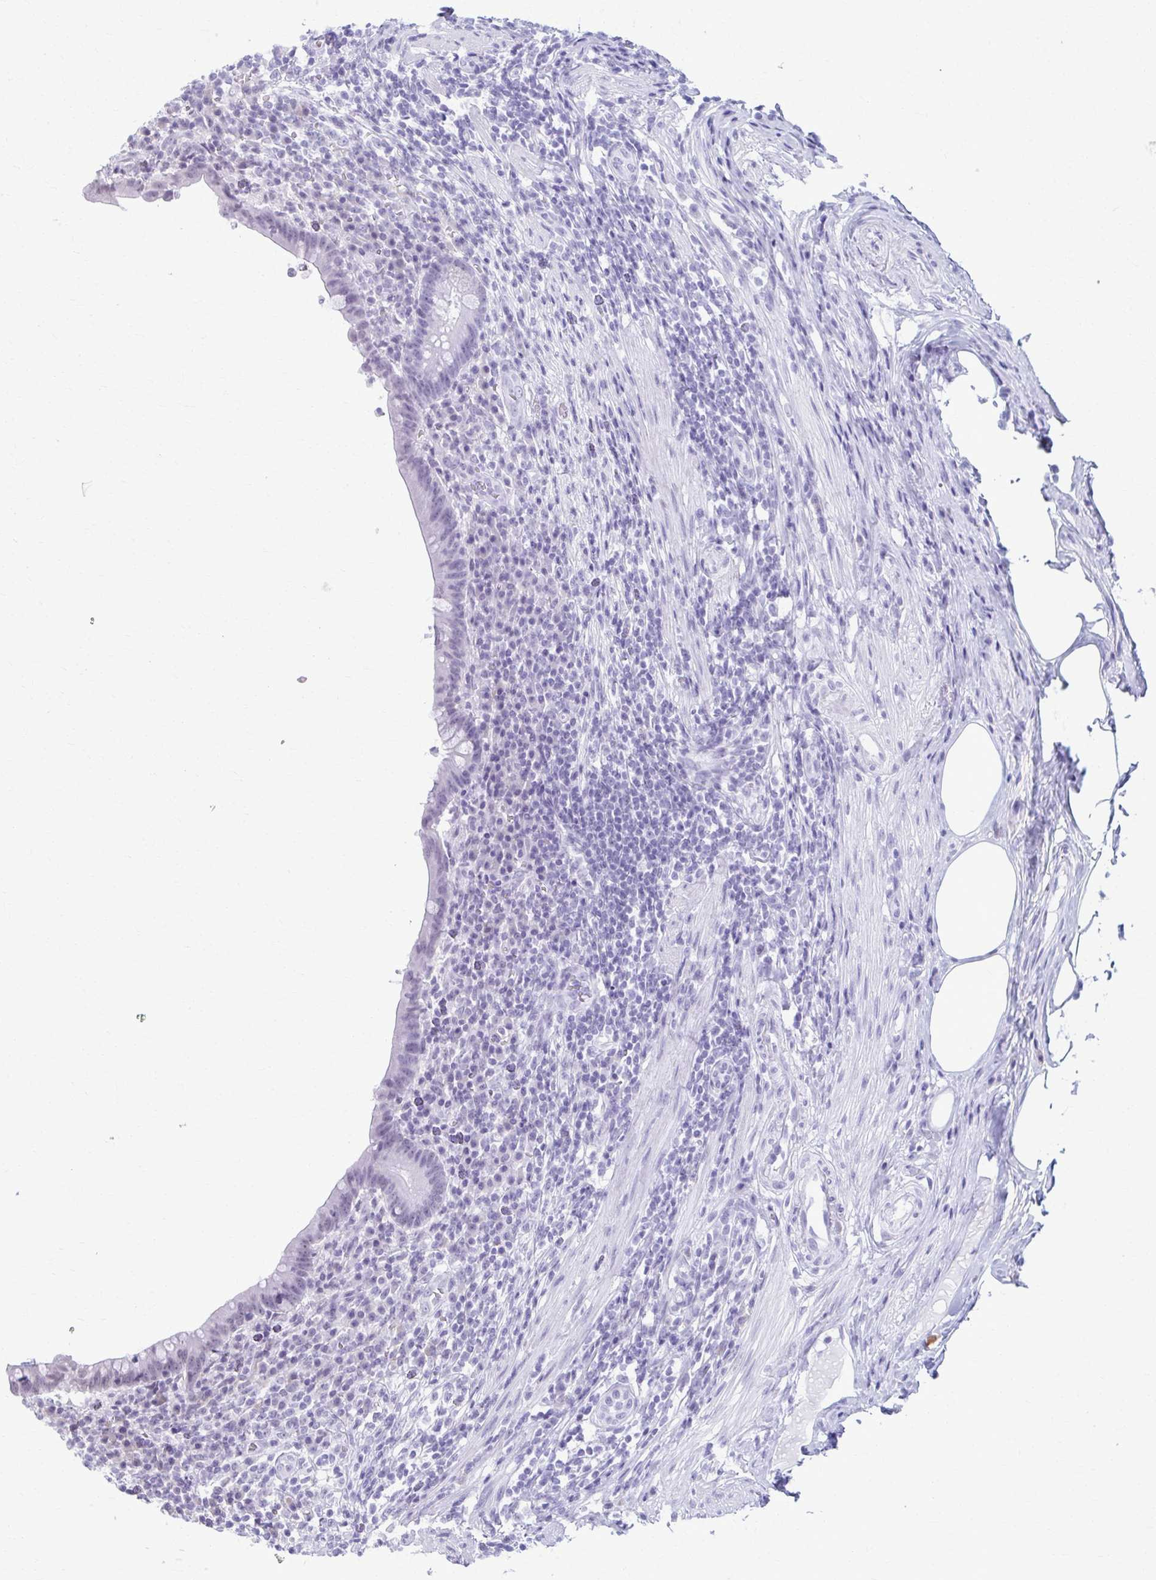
{"staining": {"intensity": "negative", "quantity": "none", "location": "none"}, "tissue": "appendix", "cell_type": "Glandular cells", "image_type": "normal", "snomed": [{"axis": "morphology", "description": "Normal tissue, NOS"}, {"axis": "topography", "description": "Appendix"}], "caption": "Immunohistochemistry micrograph of unremarkable human appendix stained for a protein (brown), which exhibits no expression in glandular cells. (IHC, brightfield microscopy, high magnification).", "gene": "PROSER1", "patient": {"sex": "female", "age": 56}}